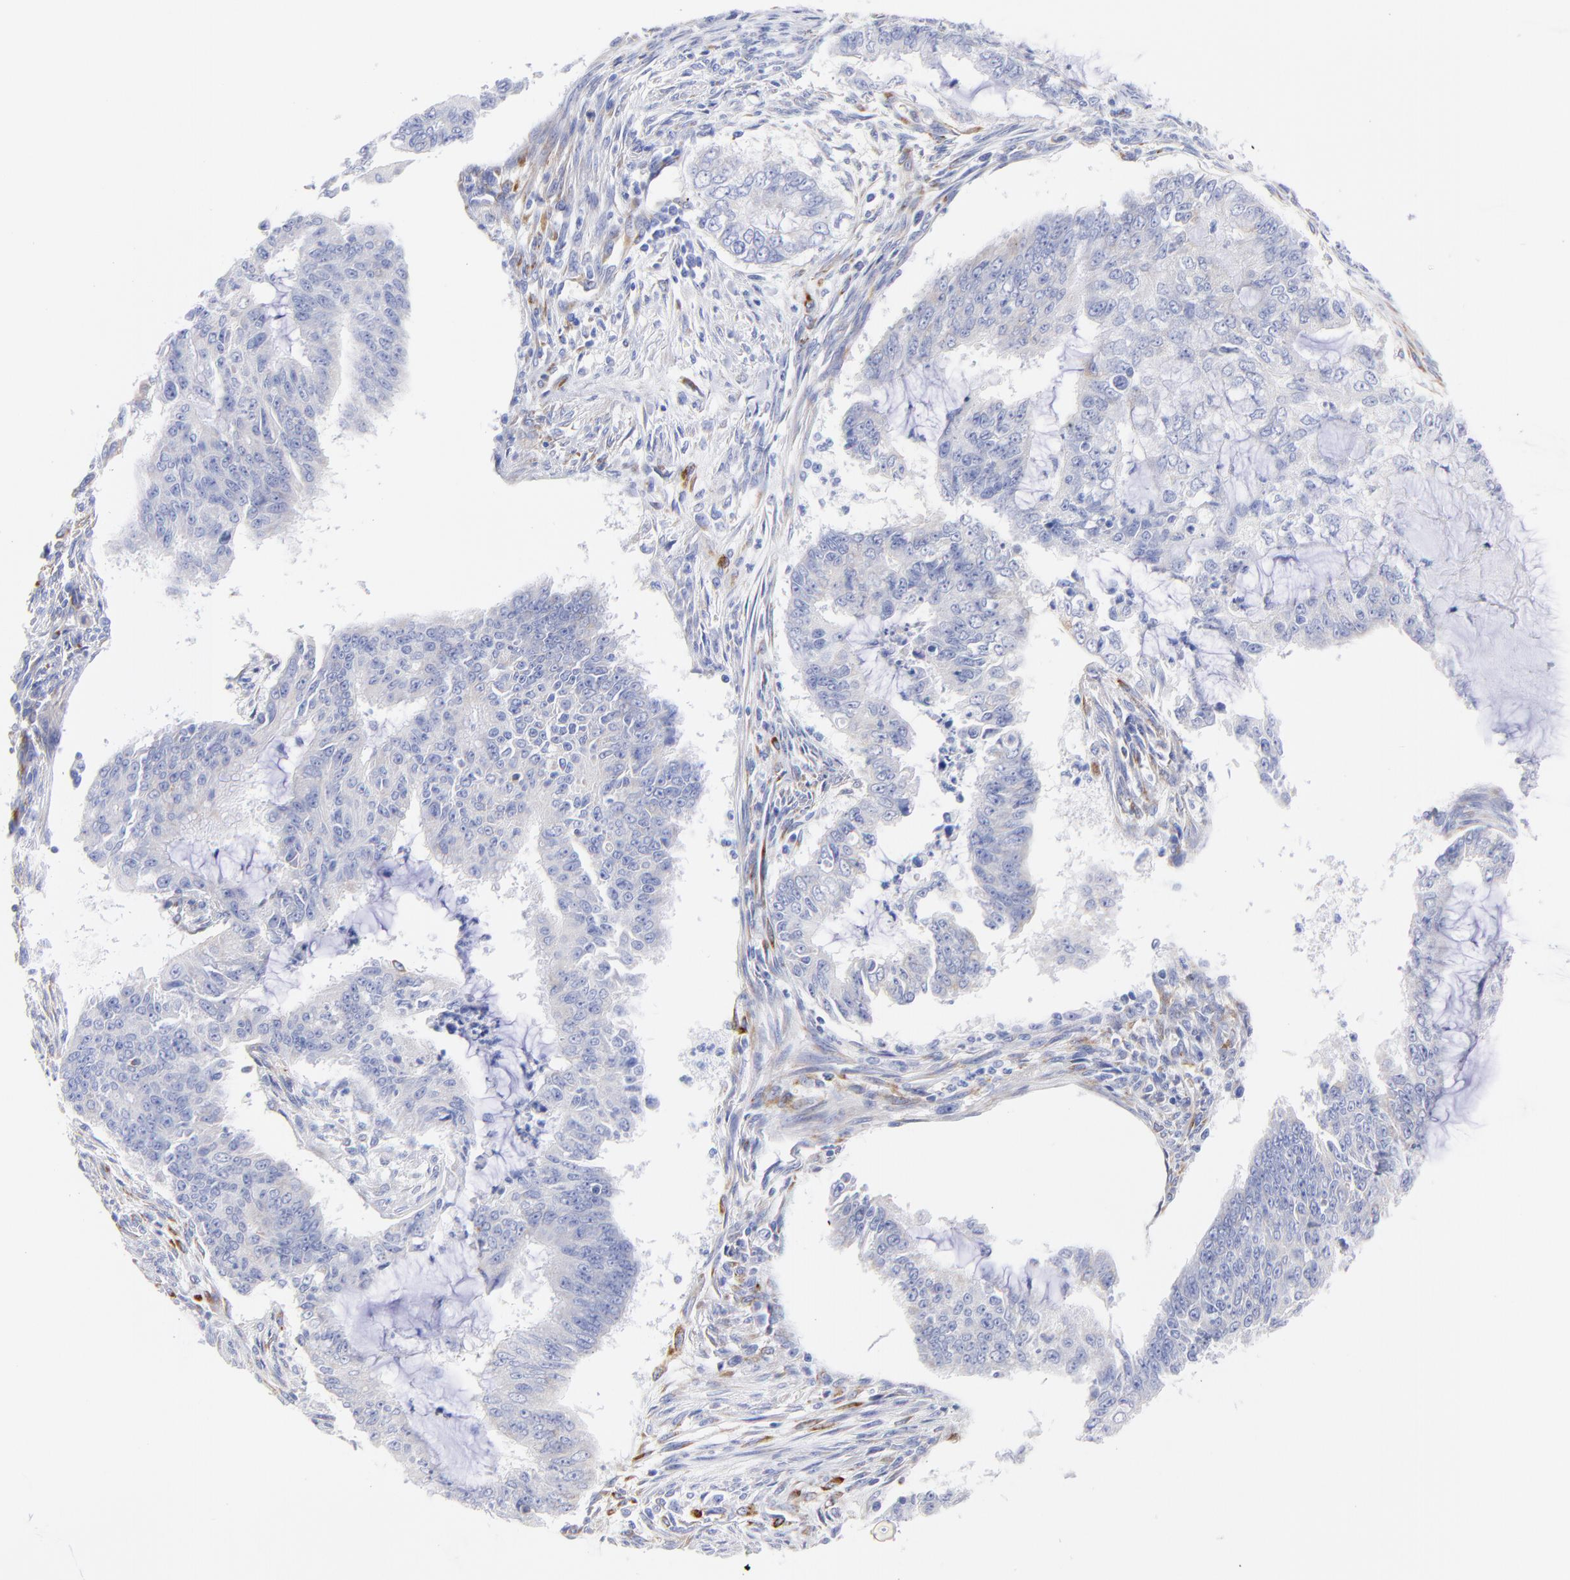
{"staining": {"intensity": "negative", "quantity": "none", "location": "none"}, "tissue": "endometrial cancer", "cell_type": "Tumor cells", "image_type": "cancer", "snomed": [{"axis": "morphology", "description": "Adenocarcinoma, NOS"}, {"axis": "topography", "description": "Endometrium"}], "caption": "The immunohistochemistry photomicrograph has no significant positivity in tumor cells of endometrial adenocarcinoma tissue.", "gene": "C1QTNF6", "patient": {"sex": "female", "age": 75}}